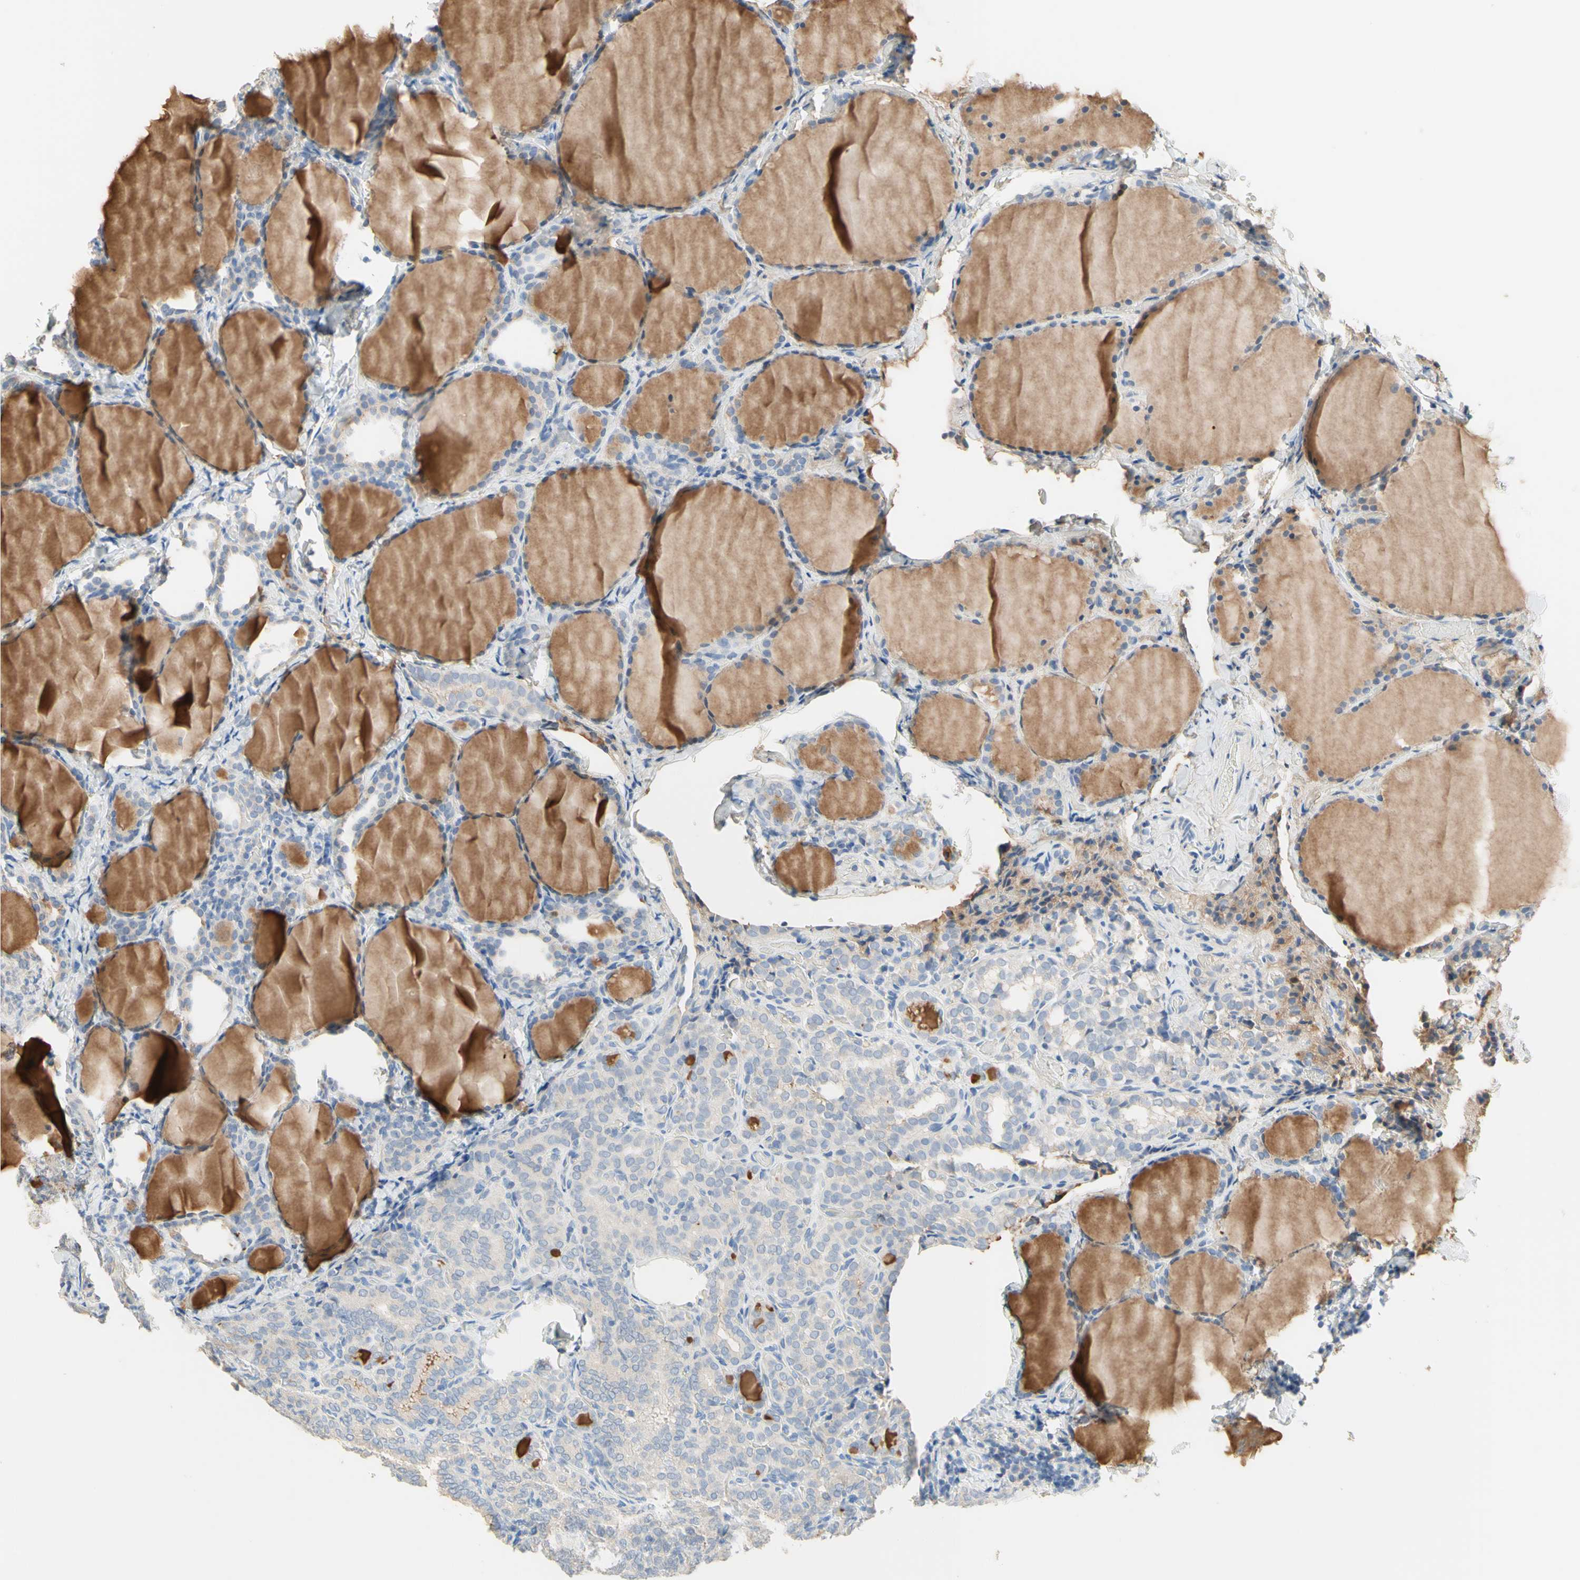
{"staining": {"intensity": "moderate", "quantity": "<25%", "location": "cytoplasmic/membranous"}, "tissue": "thyroid cancer", "cell_type": "Tumor cells", "image_type": "cancer", "snomed": [{"axis": "morphology", "description": "Normal tissue, NOS"}, {"axis": "morphology", "description": "Papillary adenocarcinoma, NOS"}, {"axis": "topography", "description": "Thyroid gland"}], "caption": "Protein expression analysis of human papillary adenocarcinoma (thyroid) reveals moderate cytoplasmic/membranous positivity in approximately <25% of tumor cells.", "gene": "NECTIN4", "patient": {"sex": "female", "age": 30}}